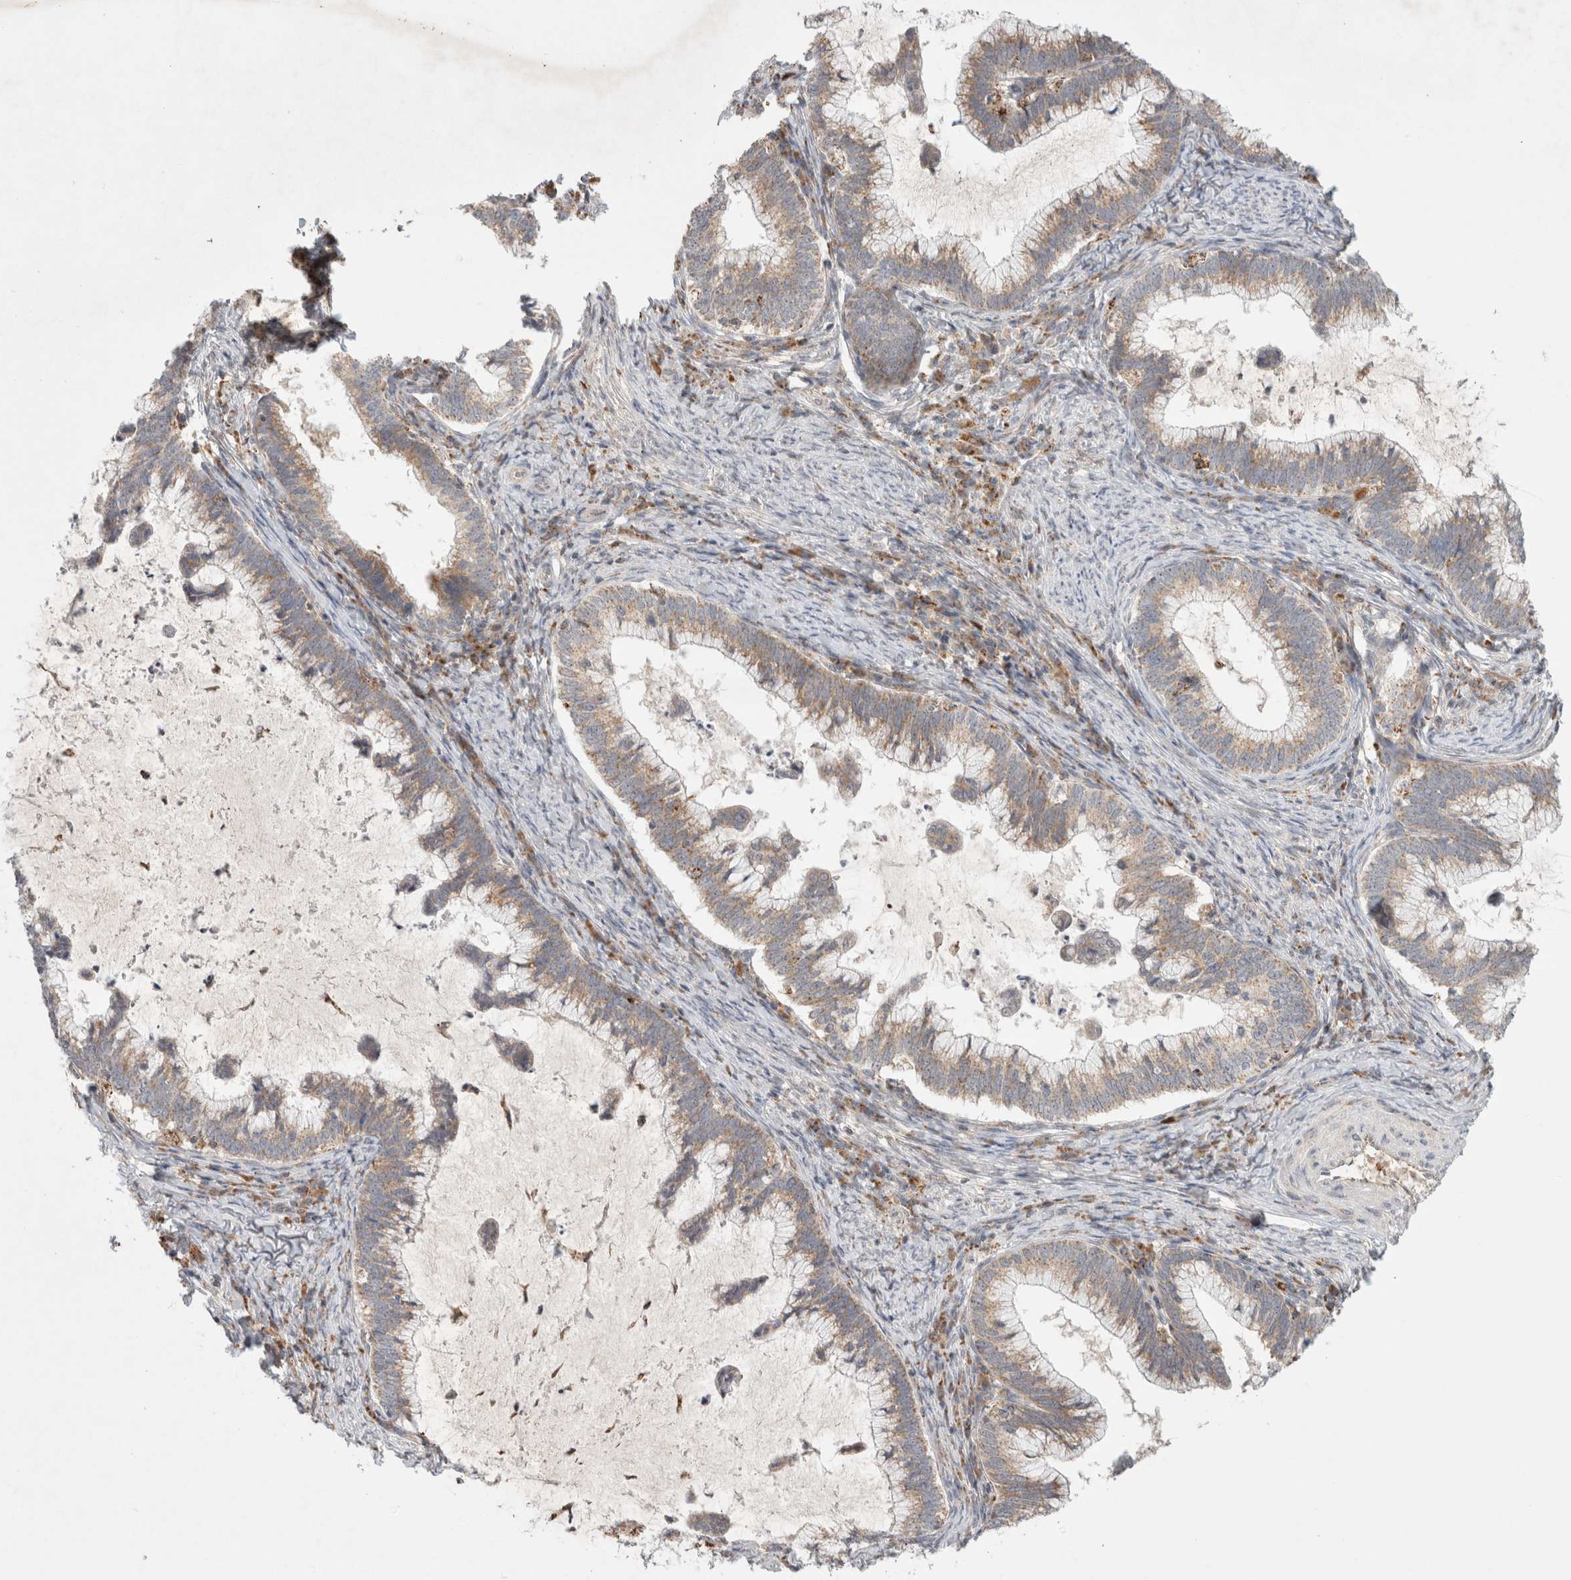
{"staining": {"intensity": "weak", "quantity": ">75%", "location": "cytoplasmic/membranous"}, "tissue": "cervical cancer", "cell_type": "Tumor cells", "image_type": "cancer", "snomed": [{"axis": "morphology", "description": "Adenocarcinoma, NOS"}, {"axis": "topography", "description": "Cervix"}], "caption": "Immunohistochemistry of human cervical cancer (adenocarcinoma) shows low levels of weak cytoplasmic/membranous expression in approximately >75% of tumor cells. Ihc stains the protein of interest in brown and the nuclei are stained blue.", "gene": "HROB", "patient": {"sex": "female", "age": 36}}